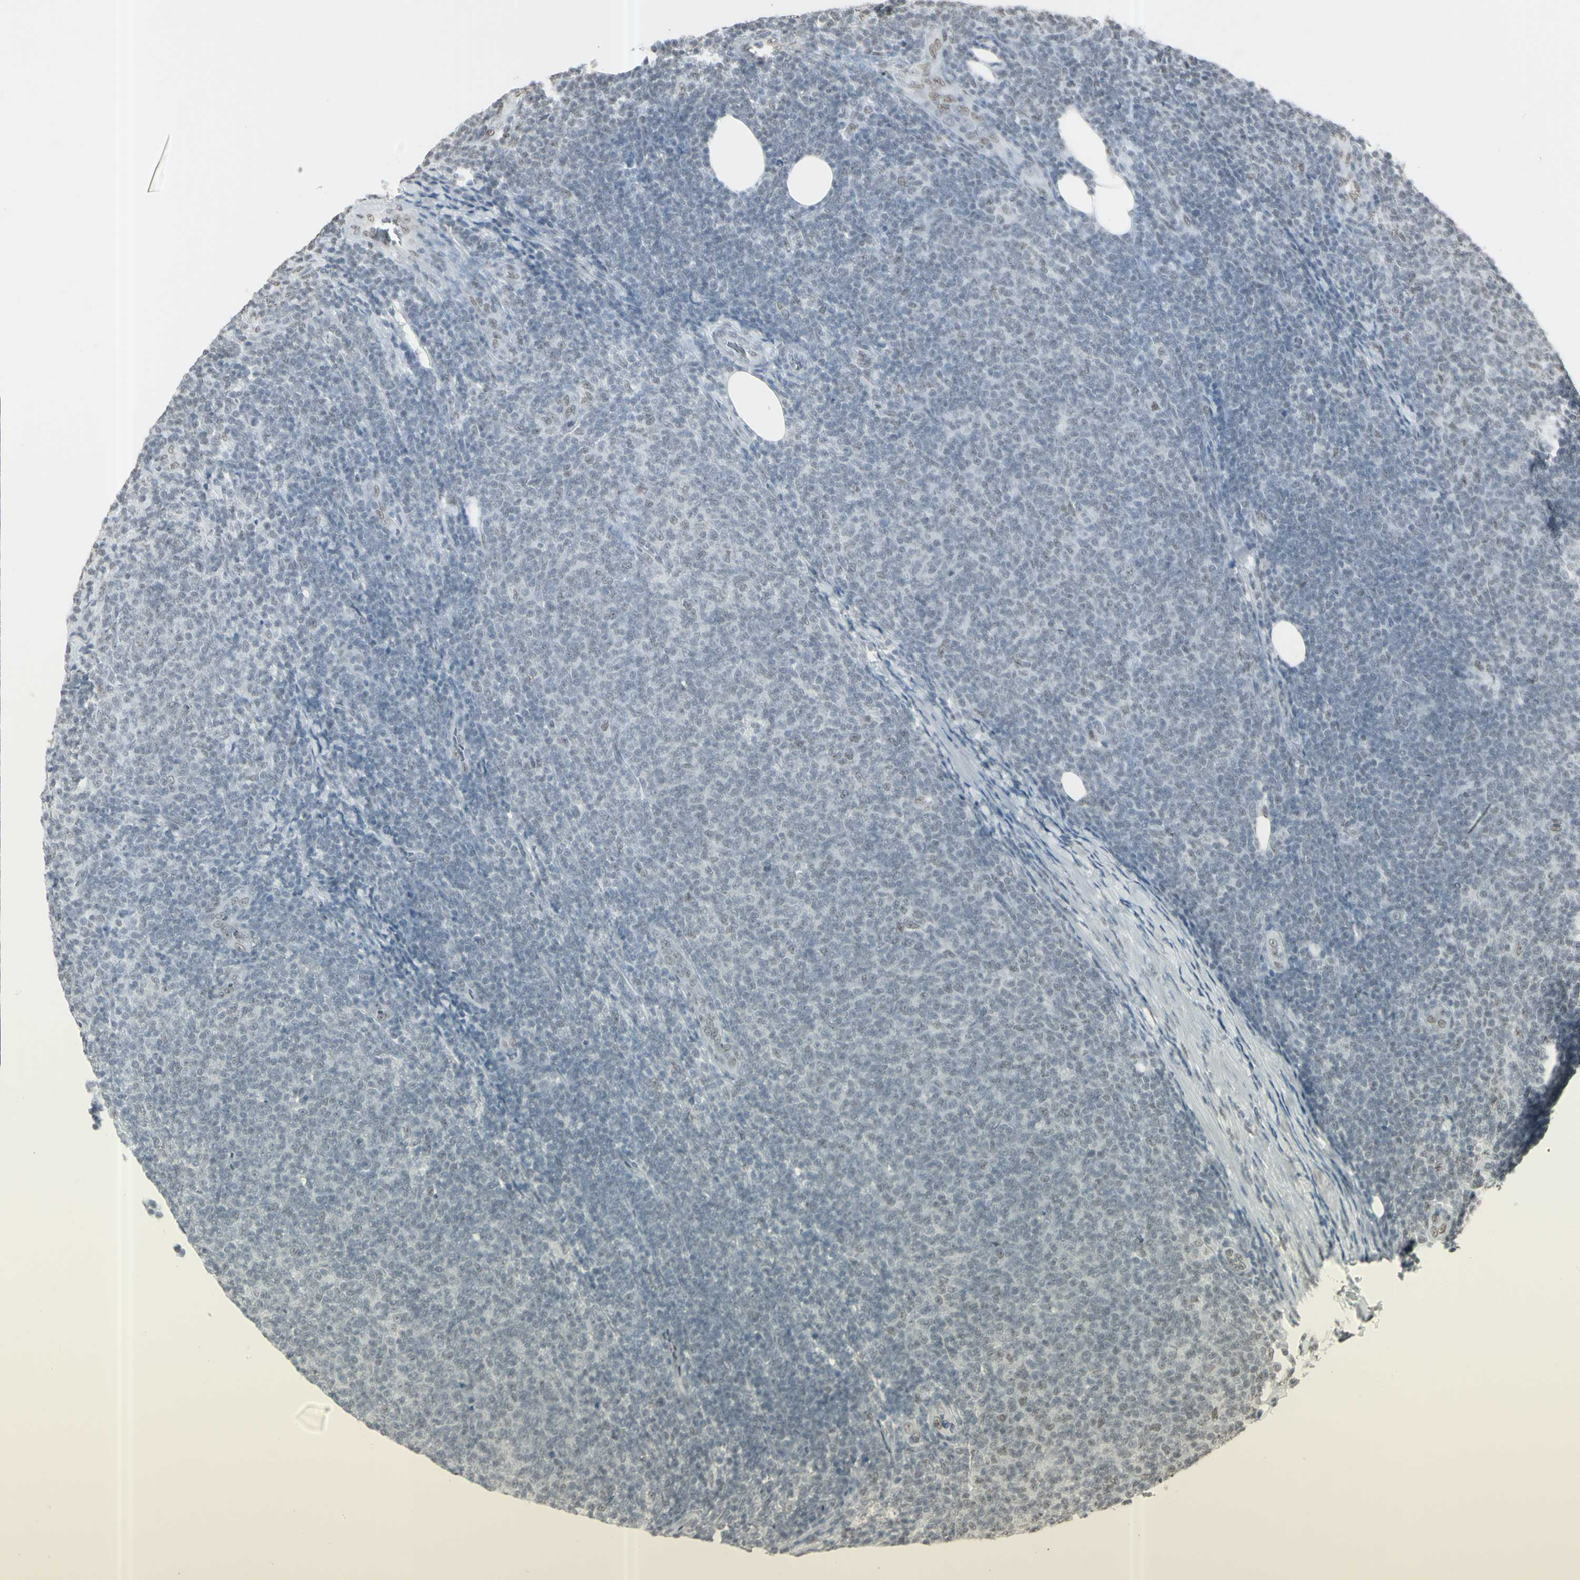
{"staining": {"intensity": "weak", "quantity": "<25%", "location": "nuclear"}, "tissue": "lymphoma", "cell_type": "Tumor cells", "image_type": "cancer", "snomed": [{"axis": "morphology", "description": "Malignant lymphoma, non-Hodgkin's type, Low grade"}, {"axis": "topography", "description": "Lymph node"}], "caption": "High magnification brightfield microscopy of lymphoma stained with DAB (3,3'-diaminobenzidine) (brown) and counterstained with hematoxylin (blue): tumor cells show no significant positivity.", "gene": "TRIM28", "patient": {"sex": "male", "age": 66}}